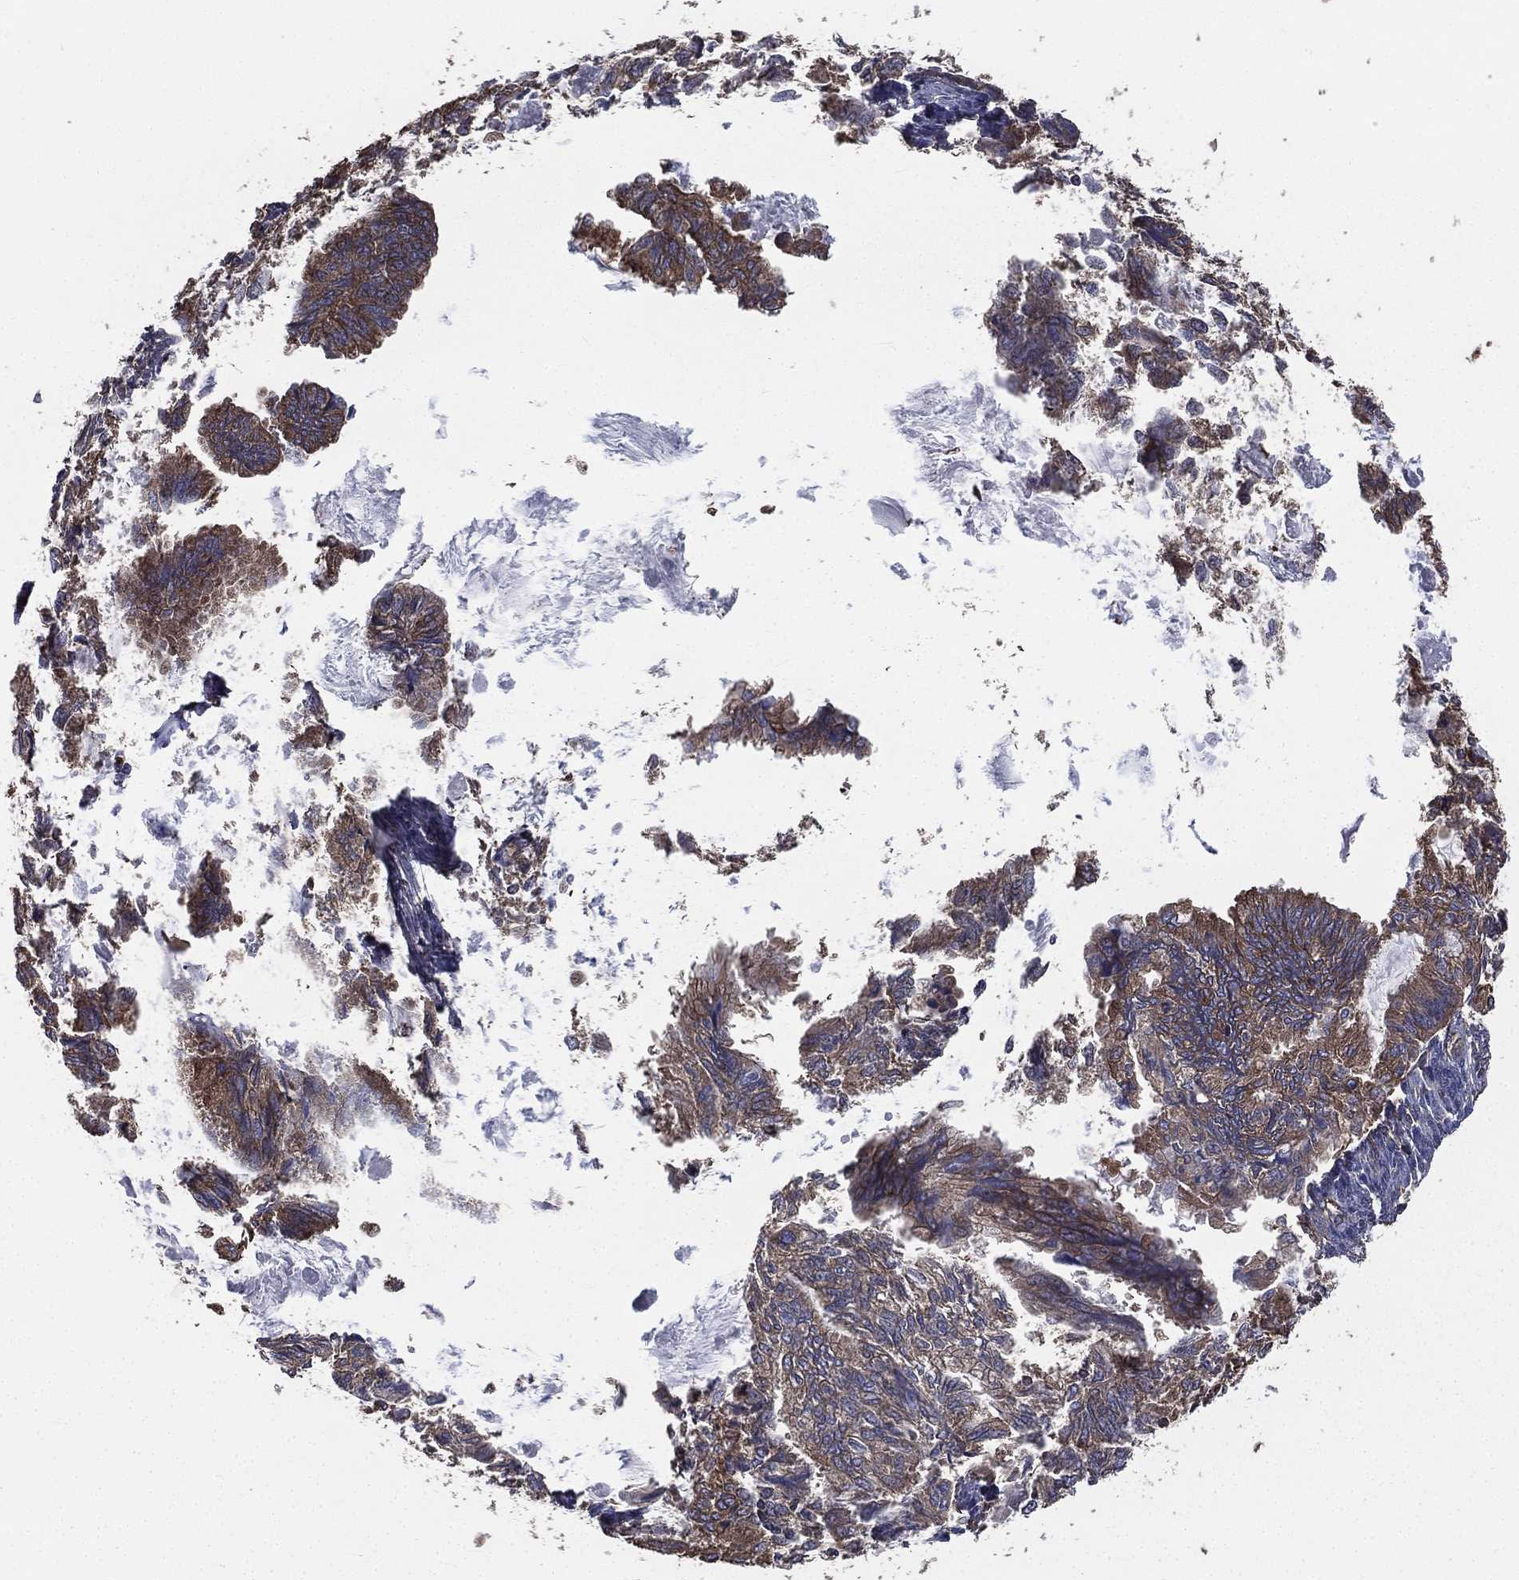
{"staining": {"intensity": "moderate", "quantity": "<25%", "location": "cytoplasmic/membranous"}, "tissue": "endometrial cancer", "cell_type": "Tumor cells", "image_type": "cancer", "snomed": [{"axis": "morphology", "description": "Adenocarcinoma, NOS"}, {"axis": "topography", "description": "Endometrium"}], "caption": "Immunohistochemical staining of adenocarcinoma (endometrial) displays low levels of moderate cytoplasmic/membranous positivity in approximately <25% of tumor cells.", "gene": "SARS1", "patient": {"sex": "female", "age": 86}}